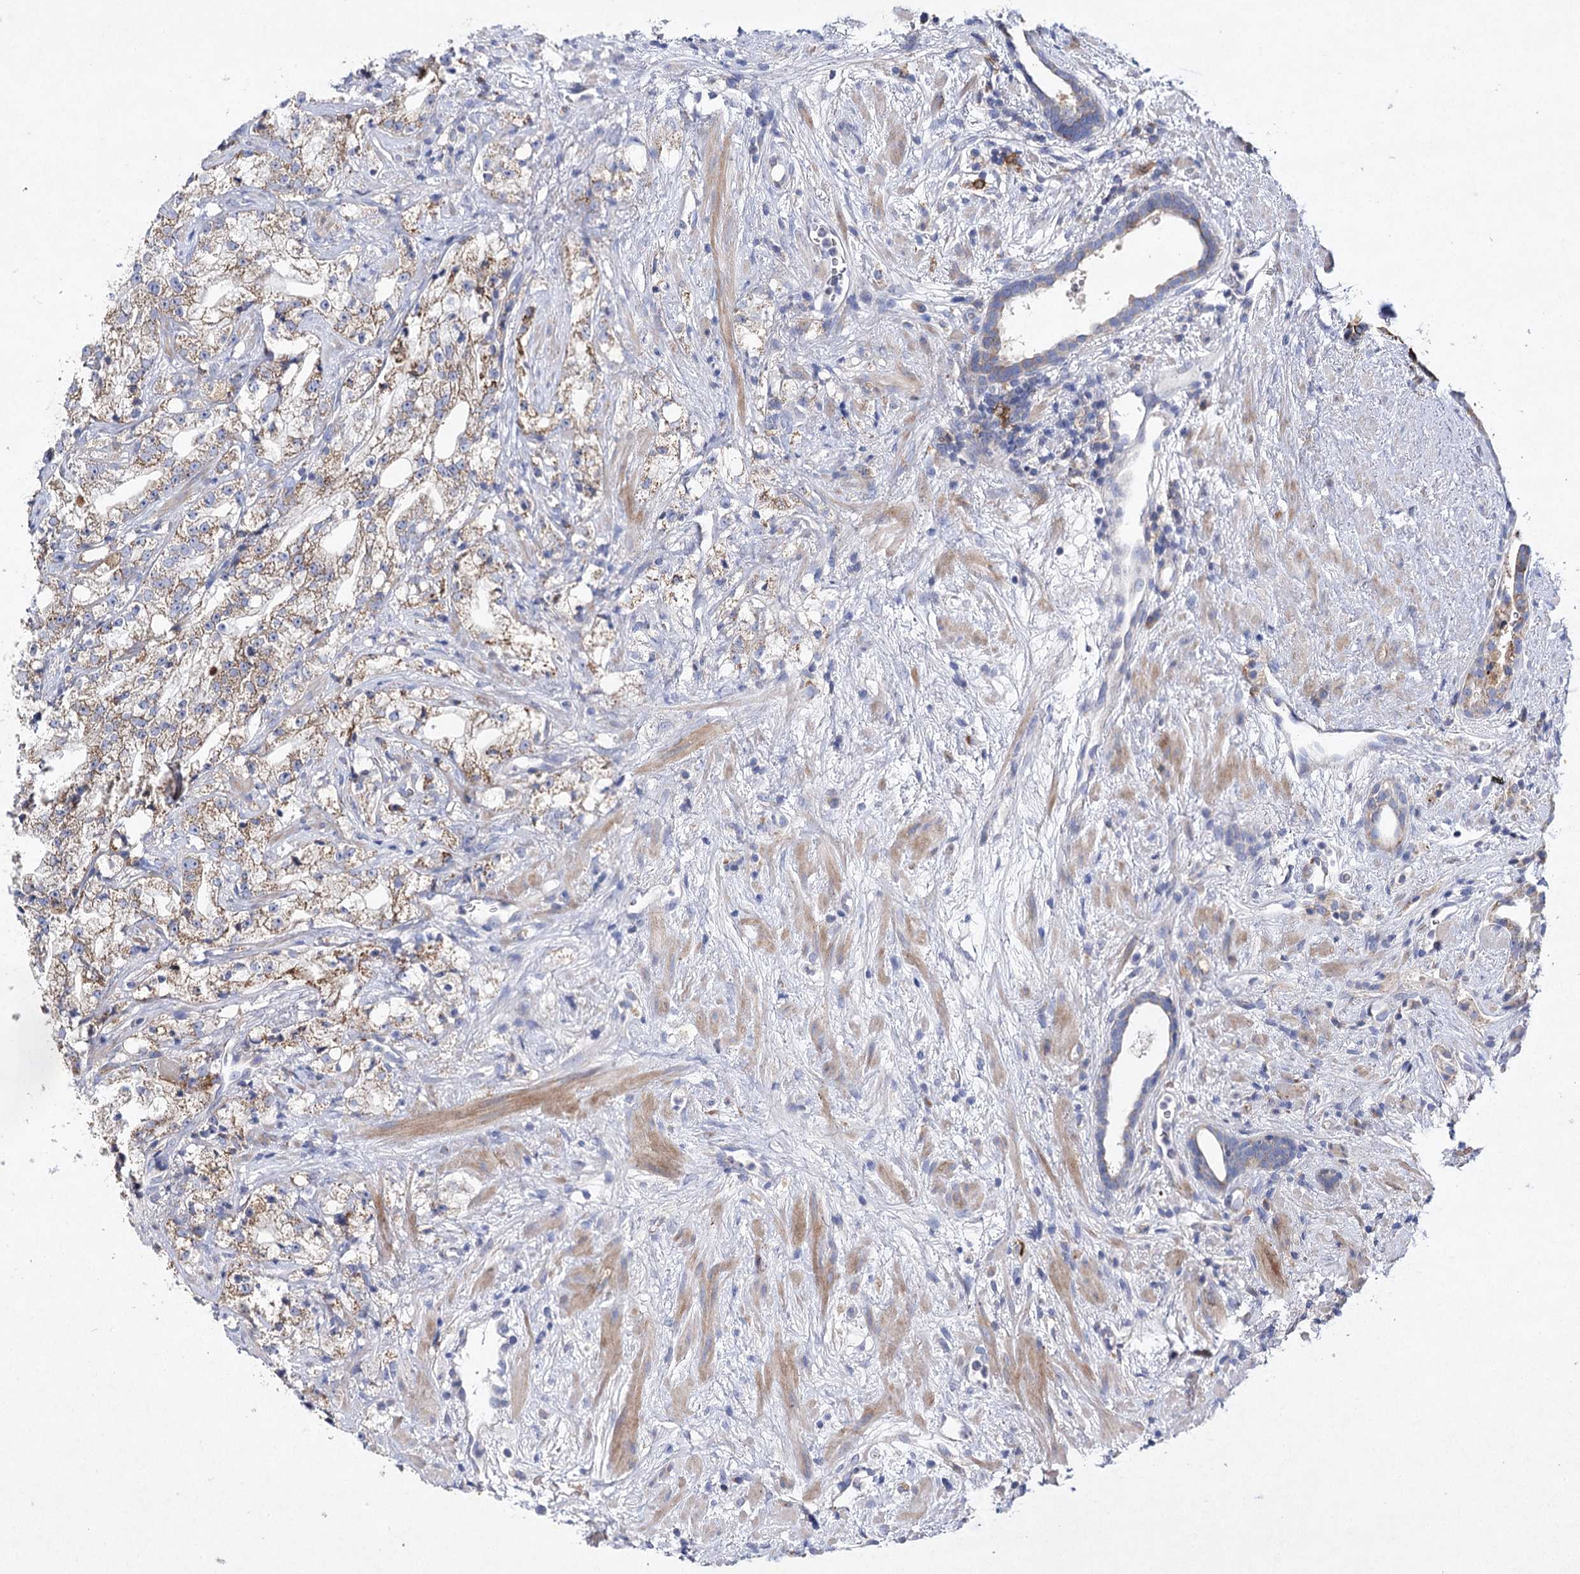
{"staining": {"intensity": "moderate", "quantity": ">75%", "location": "cytoplasmic/membranous"}, "tissue": "prostate cancer", "cell_type": "Tumor cells", "image_type": "cancer", "snomed": [{"axis": "morphology", "description": "Adenocarcinoma, High grade"}, {"axis": "topography", "description": "Prostate"}], "caption": "The immunohistochemical stain highlights moderate cytoplasmic/membranous positivity in tumor cells of prostate cancer (high-grade adenocarcinoma) tissue.", "gene": "COX15", "patient": {"sex": "male", "age": 64}}